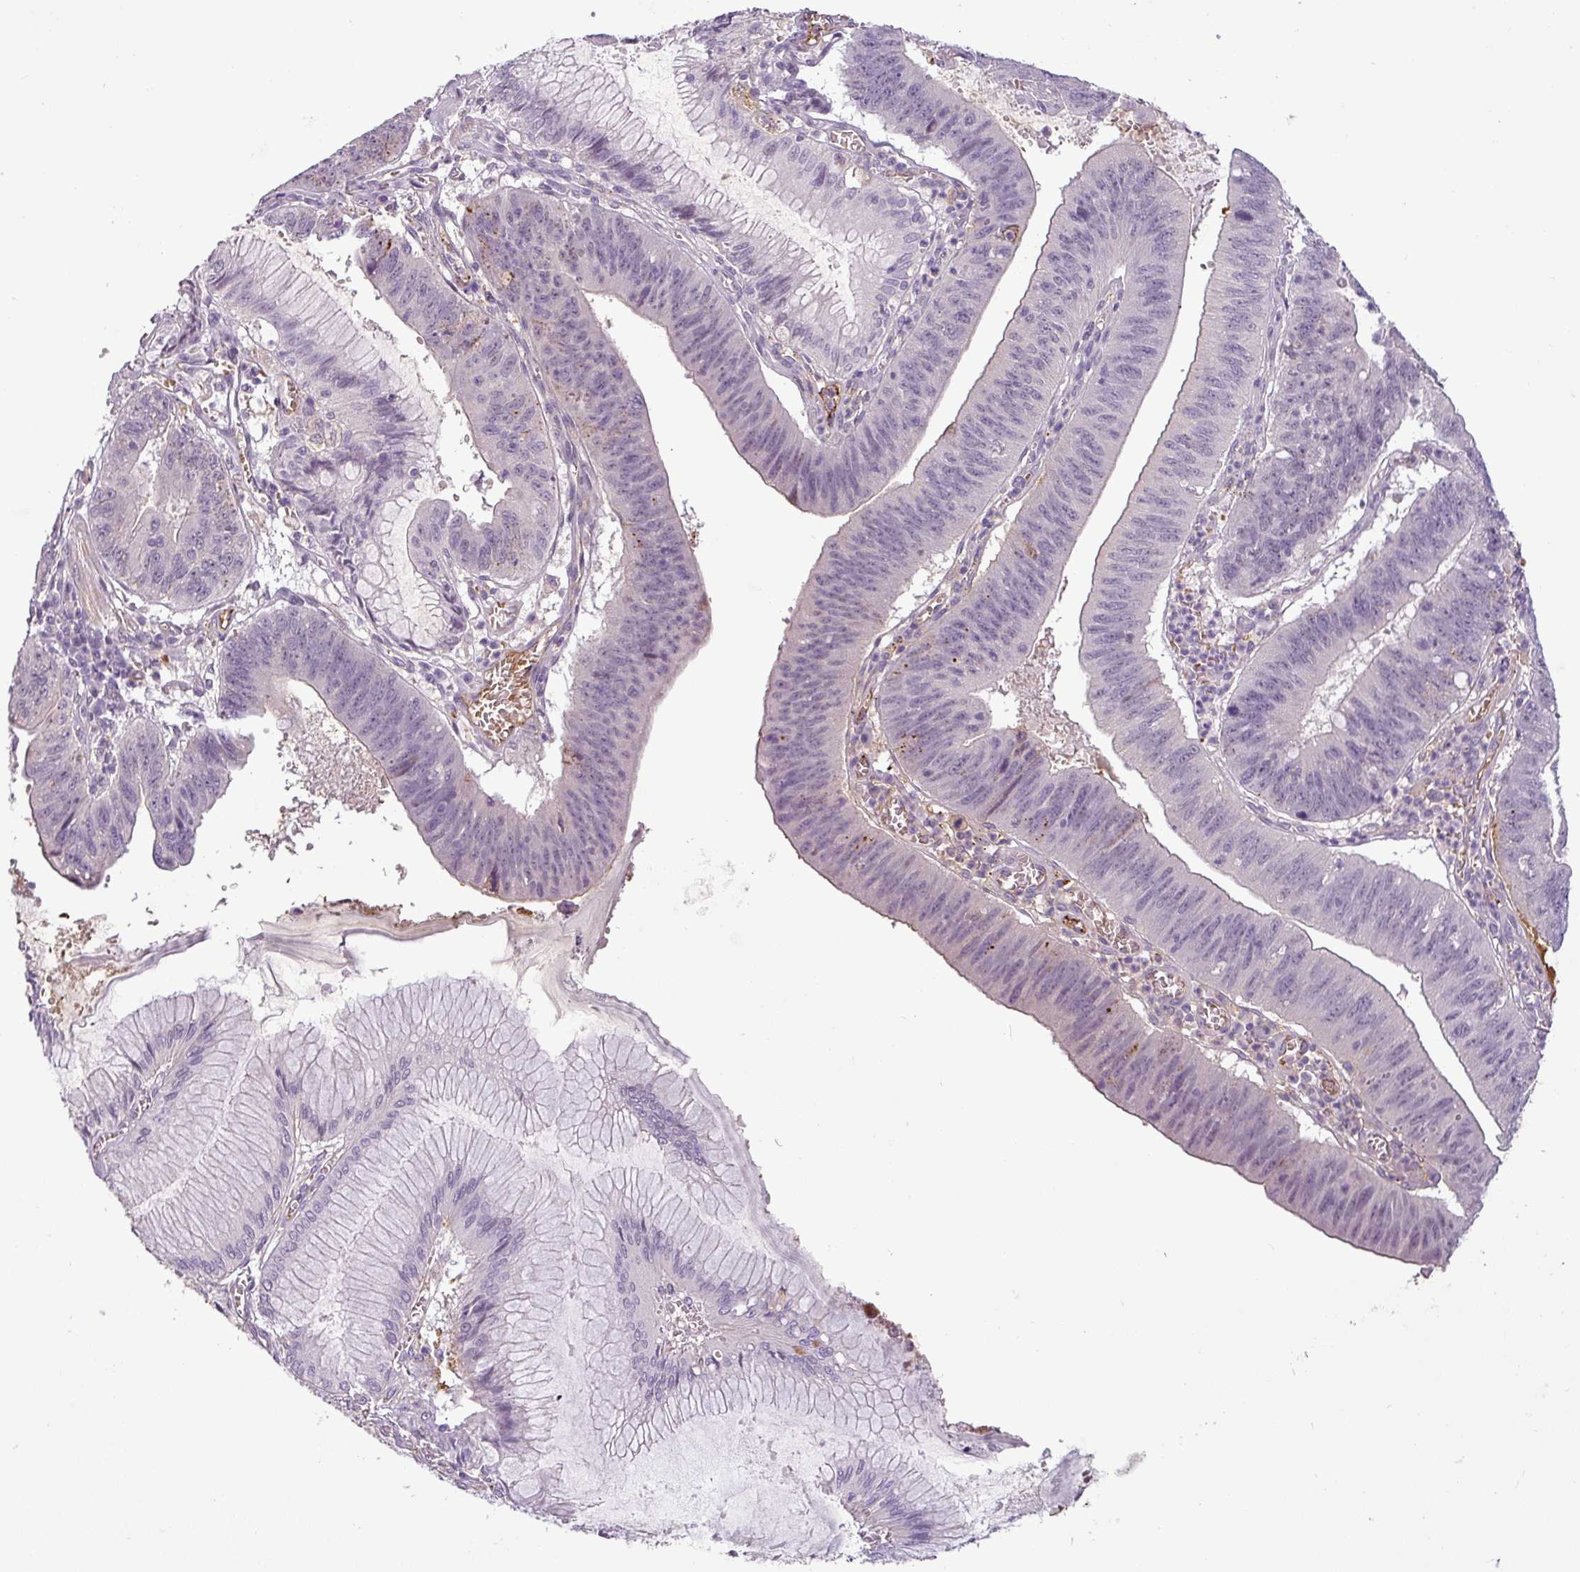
{"staining": {"intensity": "negative", "quantity": "none", "location": "none"}, "tissue": "stomach cancer", "cell_type": "Tumor cells", "image_type": "cancer", "snomed": [{"axis": "morphology", "description": "Adenocarcinoma, NOS"}, {"axis": "topography", "description": "Stomach"}], "caption": "High magnification brightfield microscopy of stomach cancer (adenocarcinoma) stained with DAB (3,3'-diaminobenzidine) (brown) and counterstained with hematoxylin (blue): tumor cells show no significant staining.", "gene": "APOC1", "patient": {"sex": "male", "age": 59}}